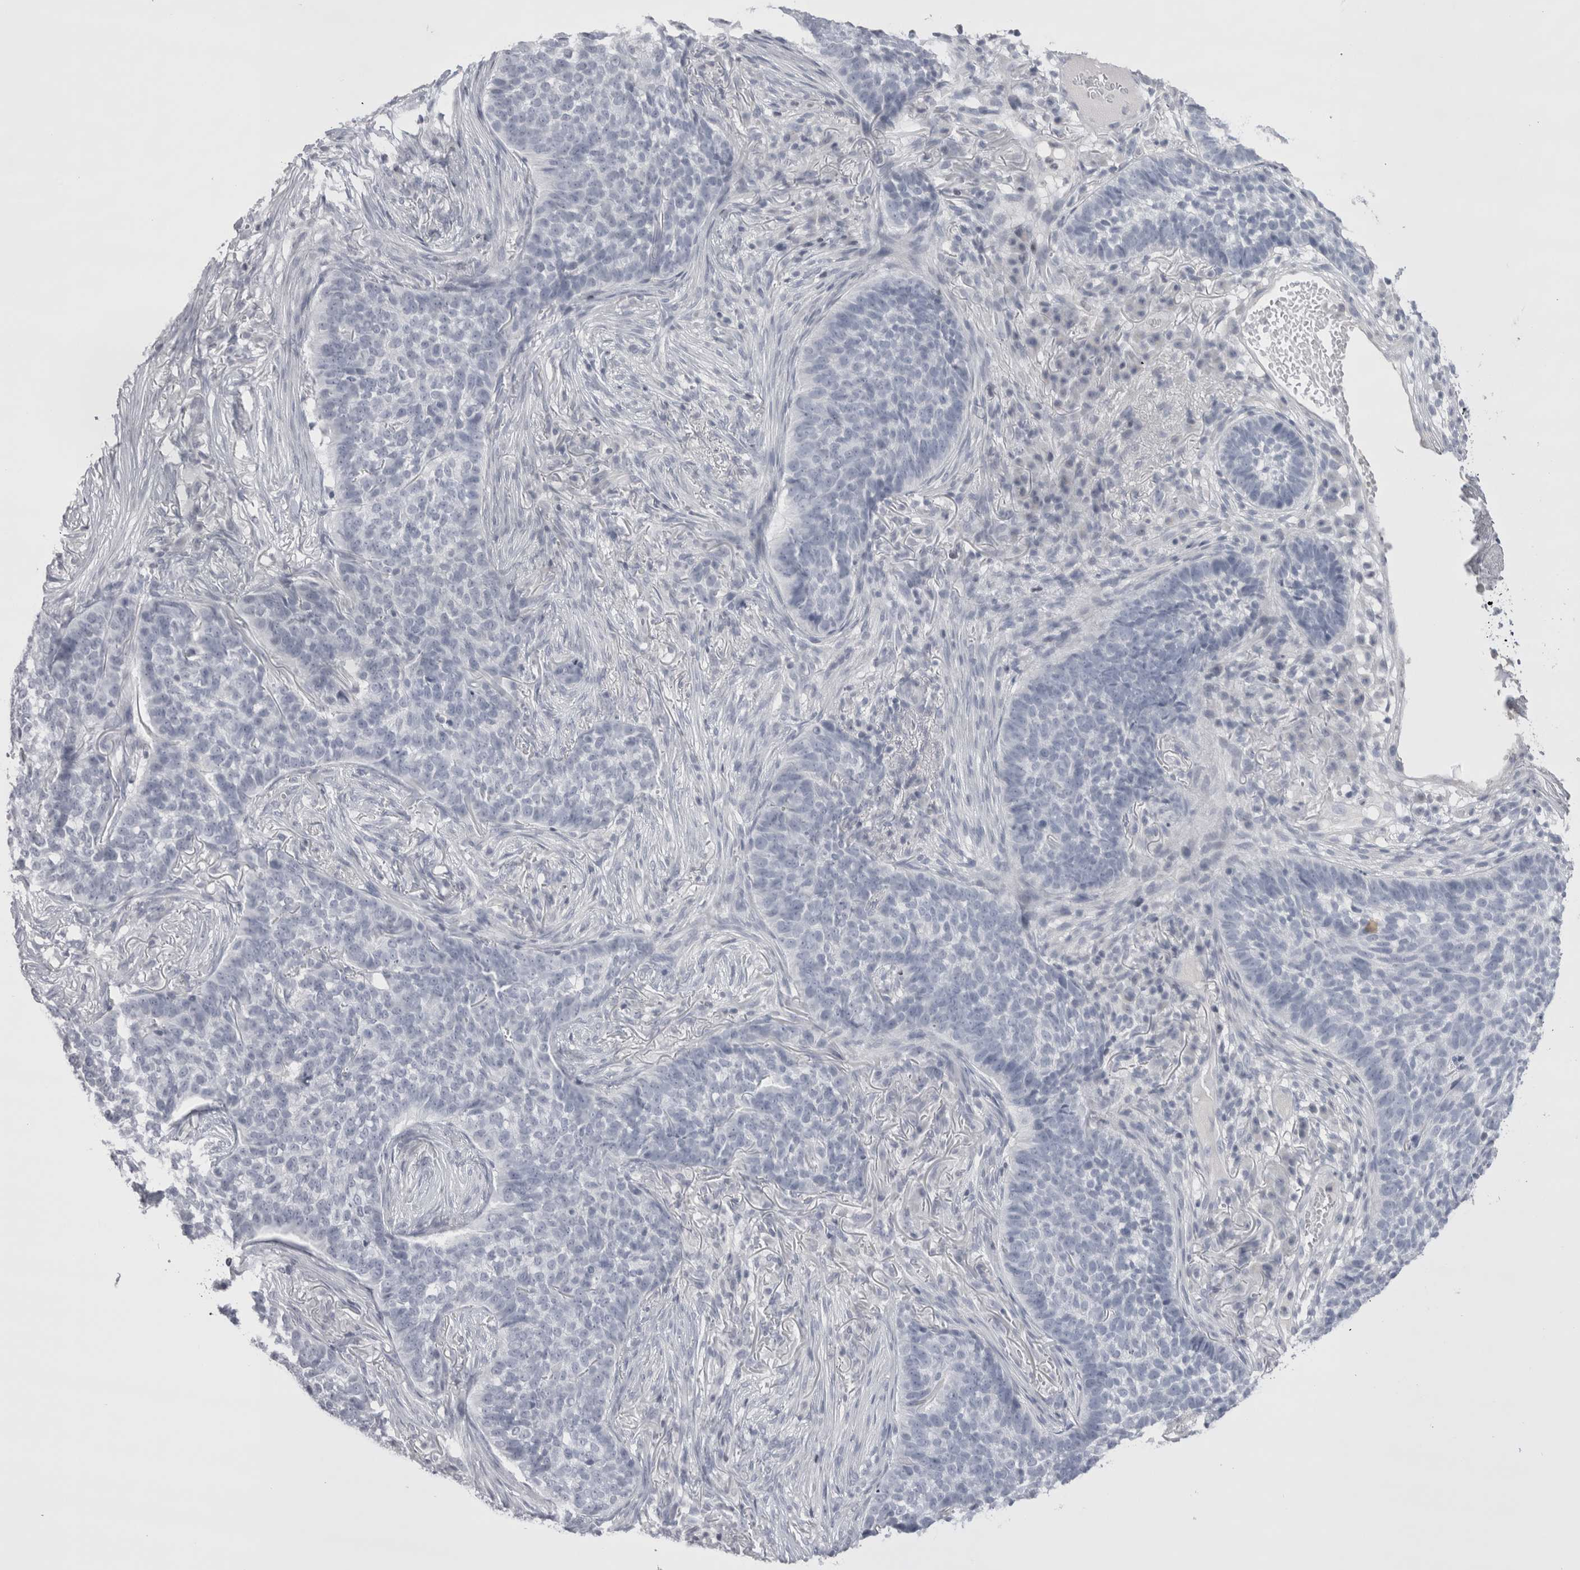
{"staining": {"intensity": "negative", "quantity": "none", "location": "none"}, "tissue": "skin cancer", "cell_type": "Tumor cells", "image_type": "cancer", "snomed": [{"axis": "morphology", "description": "Basal cell carcinoma"}, {"axis": "topography", "description": "Skin"}], "caption": "A micrograph of skin cancer stained for a protein reveals no brown staining in tumor cells.", "gene": "FNDC8", "patient": {"sex": "male", "age": 85}}